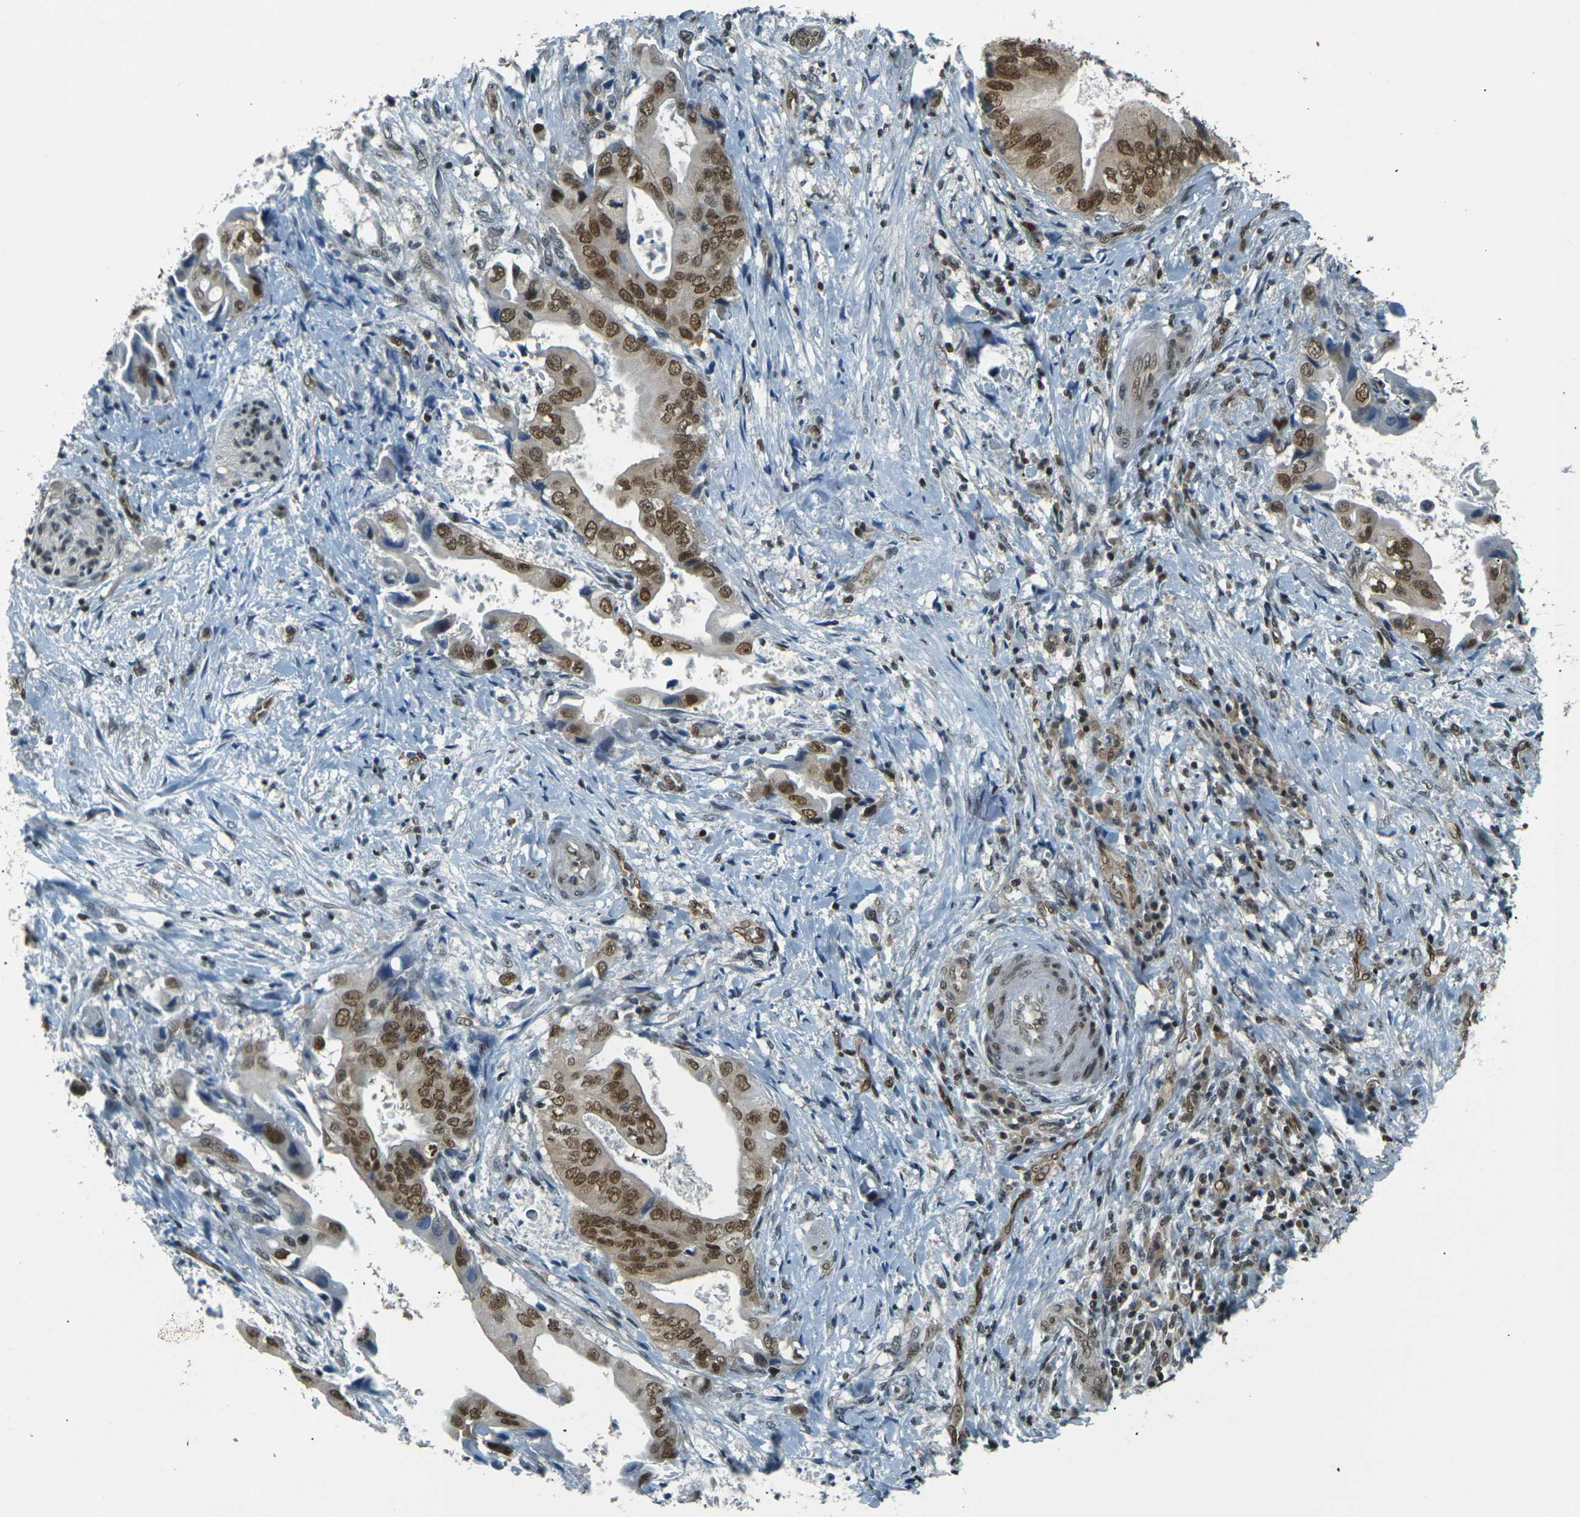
{"staining": {"intensity": "moderate", "quantity": ">75%", "location": "nuclear"}, "tissue": "liver cancer", "cell_type": "Tumor cells", "image_type": "cancer", "snomed": [{"axis": "morphology", "description": "Cholangiocarcinoma"}, {"axis": "topography", "description": "Liver"}], "caption": "The micrograph demonstrates immunohistochemical staining of liver cholangiocarcinoma. There is moderate nuclear positivity is present in about >75% of tumor cells.", "gene": "NHEJ1", "patient": {"sex": "male", "age": 58}}